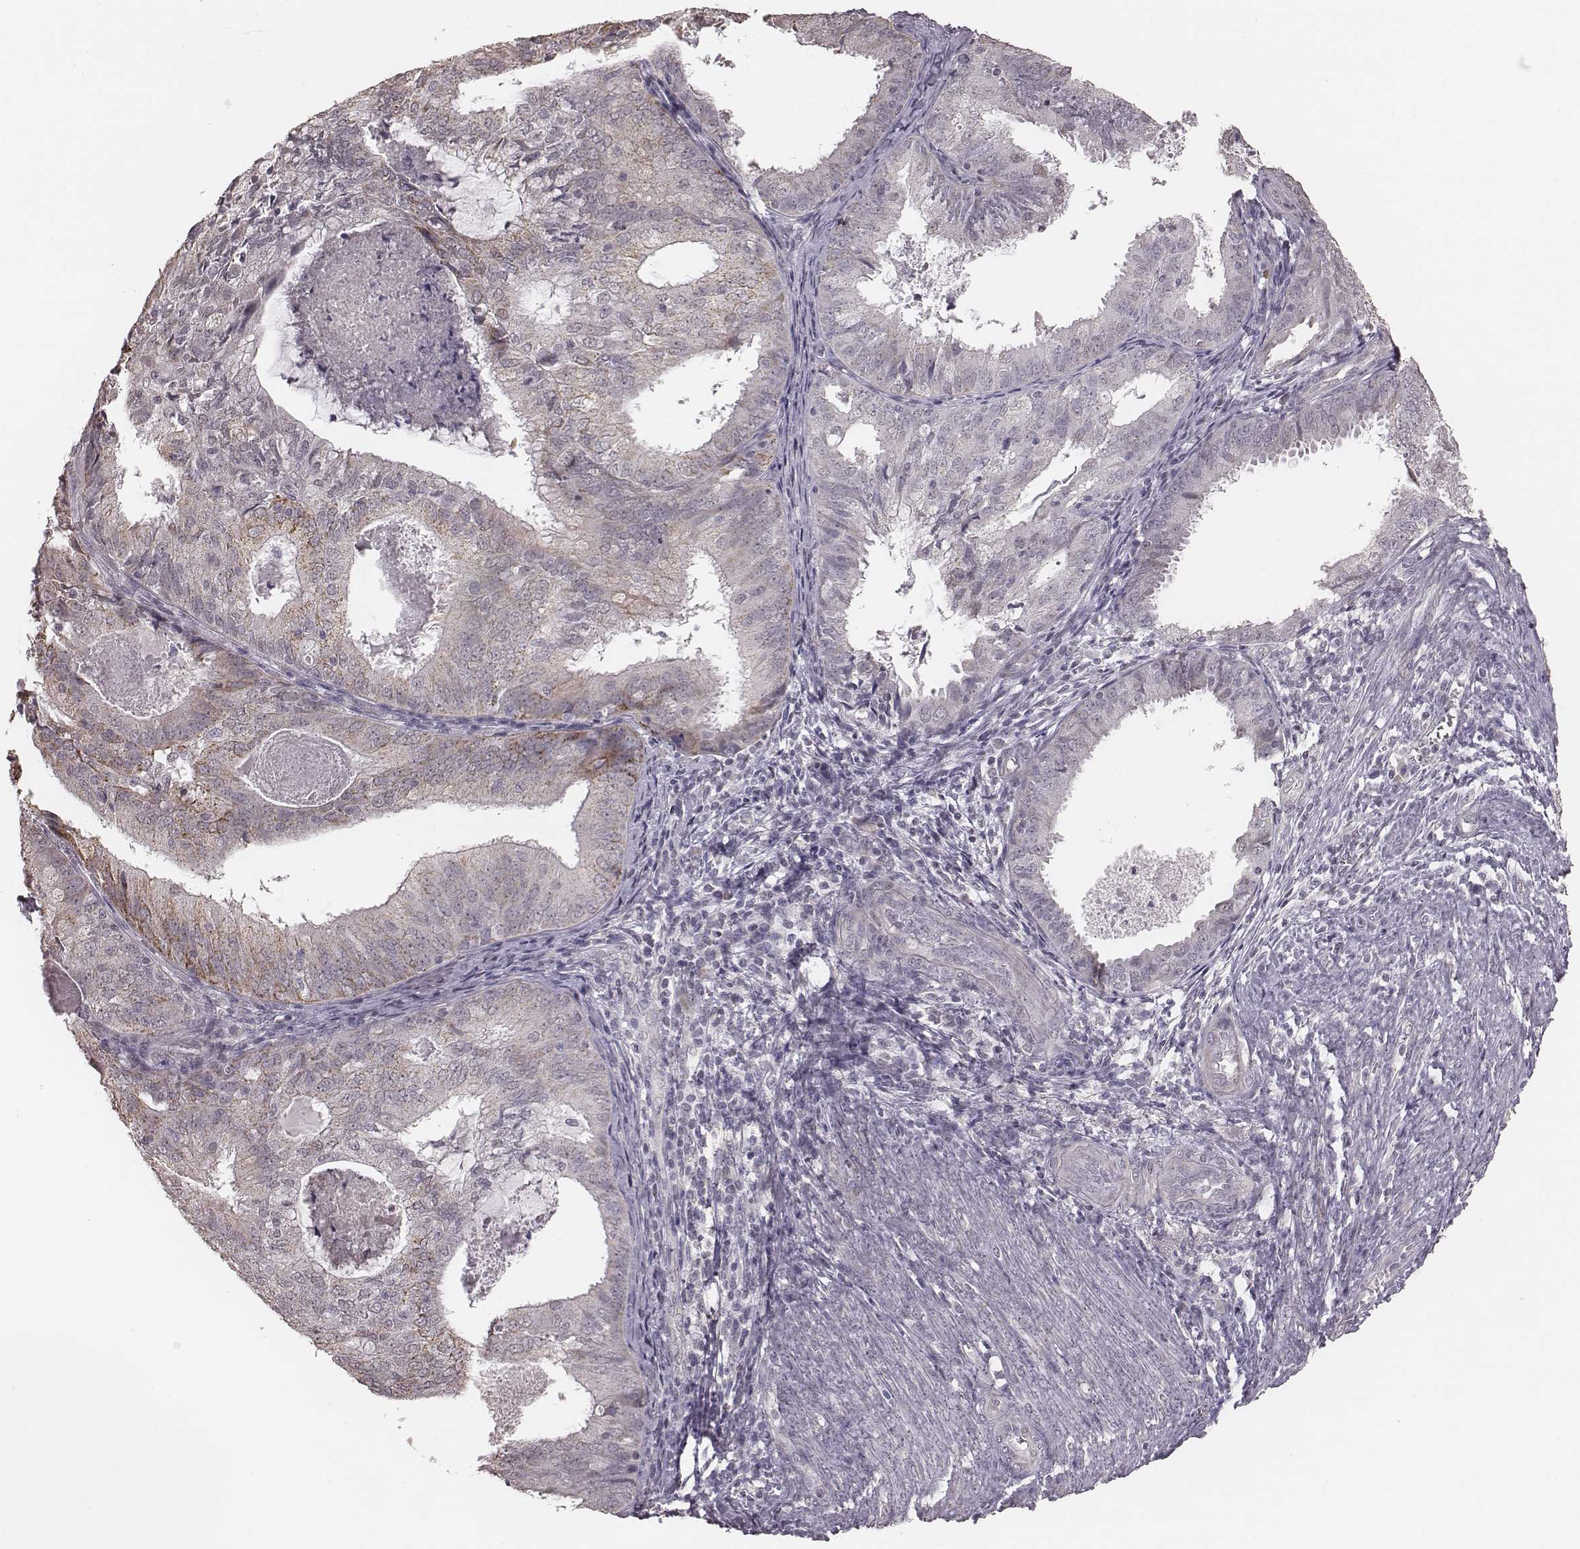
{"staining": {"intensity": "negative", "quantity": "none", "location": "none"}, "tissue": "endometrial cancer", "cell_type": "Tumor cells", "image_type": "cancer", "snomed": [{"axis": "morphology", "description": "Adenocarcinoma, NOS"}, {"axis": "topography", "description": "Endometrium"}], "caption": "Immunohistochemical staining of human endometrial cancer exhibits no significant expression in tumor cells. (Brightfield microscopy of DAB IHC at high magnification).", "gene": "SLC7A4", "patient": {"sex": "female", "age": 57}}